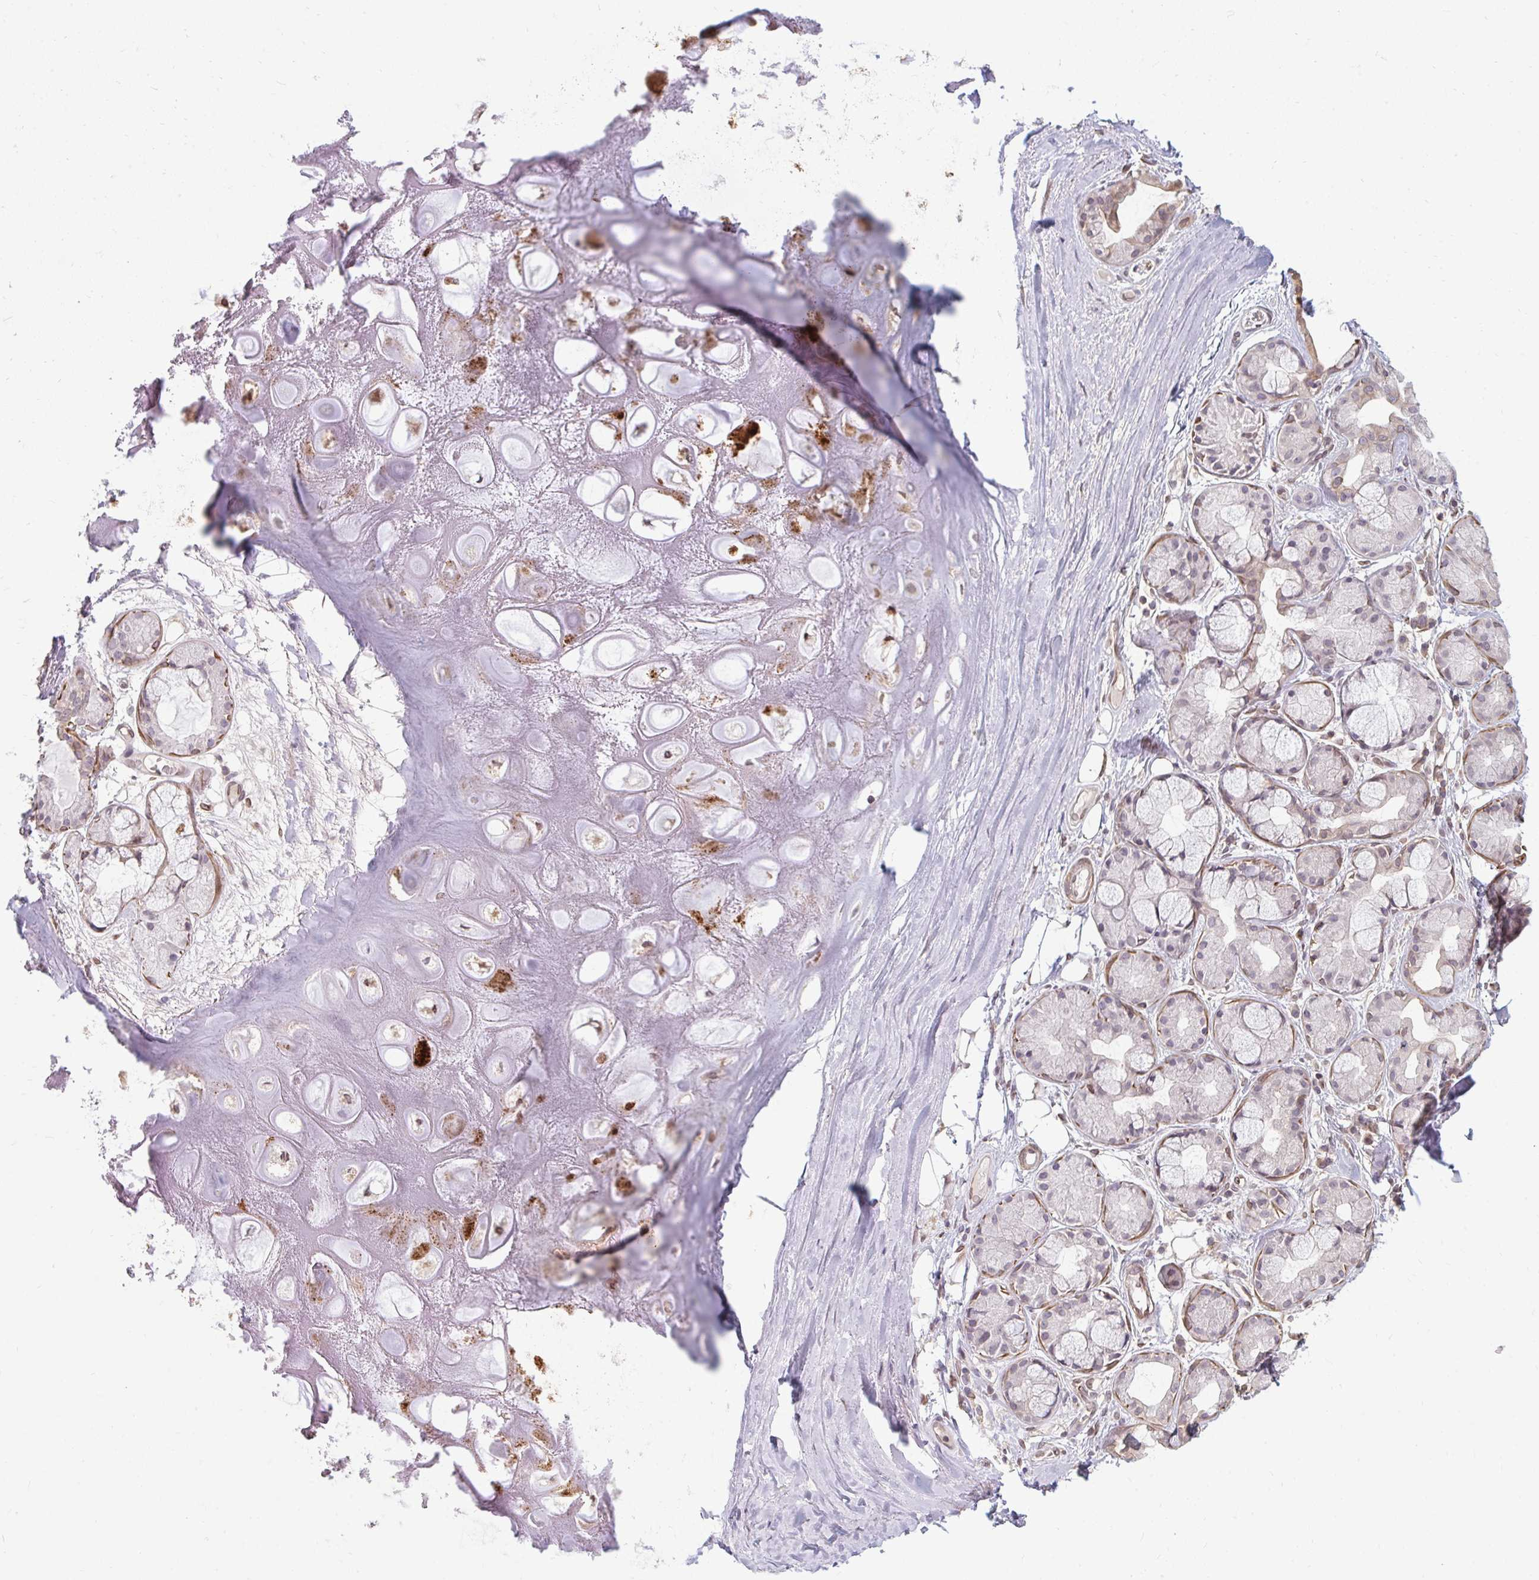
{"staining": {"intensity": "negative", "quantity": "none", "location": "none"}, "tissue": "adipose tissue", "cell_type": "Adipocytes", "image_type": "normal", "snomed": [{"axis": "morphology", "description": "Normal tissue, NOS"}, {"axis": "topography", "description": "Lymph node"}, {"axis": "topography", "description": "Cartilage tissue"}, {"axis": "topography", "description": "Nasopharynx"}], "caption": "Micrograph shows no significant protein staining in adipocytes of unremarkable adipose tissue. The staining was performed using DAB (3,3'-diaminobenzidine) to visualize the protein expression in brown, while the nuclei were stained in blue with hematoxylin (Magnification: 20x).", "gene": "GPC5", "patient": {"sex": "male", "age": 63}}